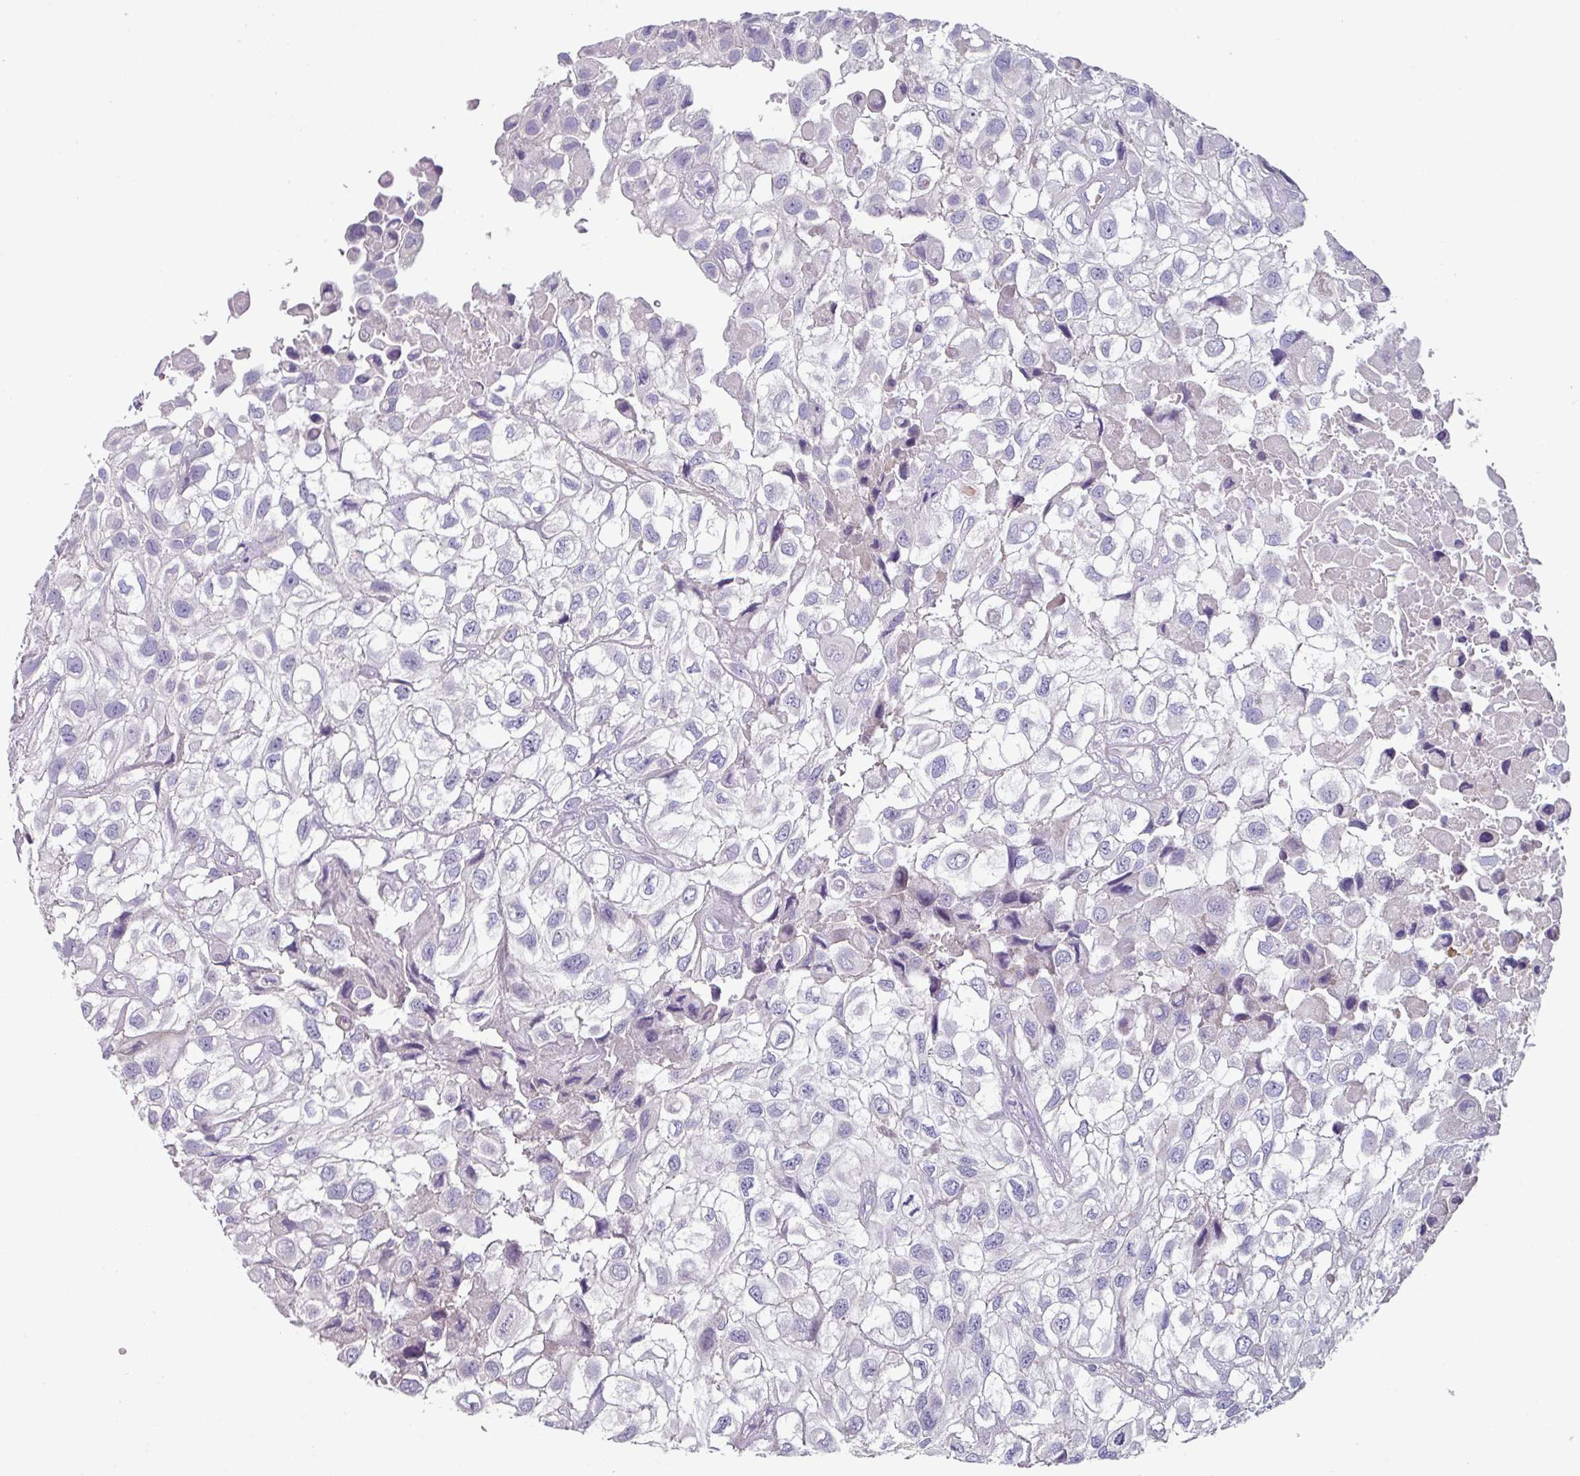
{"staining": {"intensity": "negative", "quantity": "none", "location": "none"}, "tissue": "urothelial cancer", "cell_type": "Tumor cells", "image_type": "cancer", "snomed": [{"axis": "morphology", "description": "Urothelial carcinoma, High grade"}, {"axis": "topography", "description": "Urinary bladder"}], "caption": "A high-resolution micrograph shows IHC staining of urothelial cancer, which exhibits no significant expression in tumor cells.", "gene": "TMEM132A", "patient": {"sex": "male", "age": 56}}